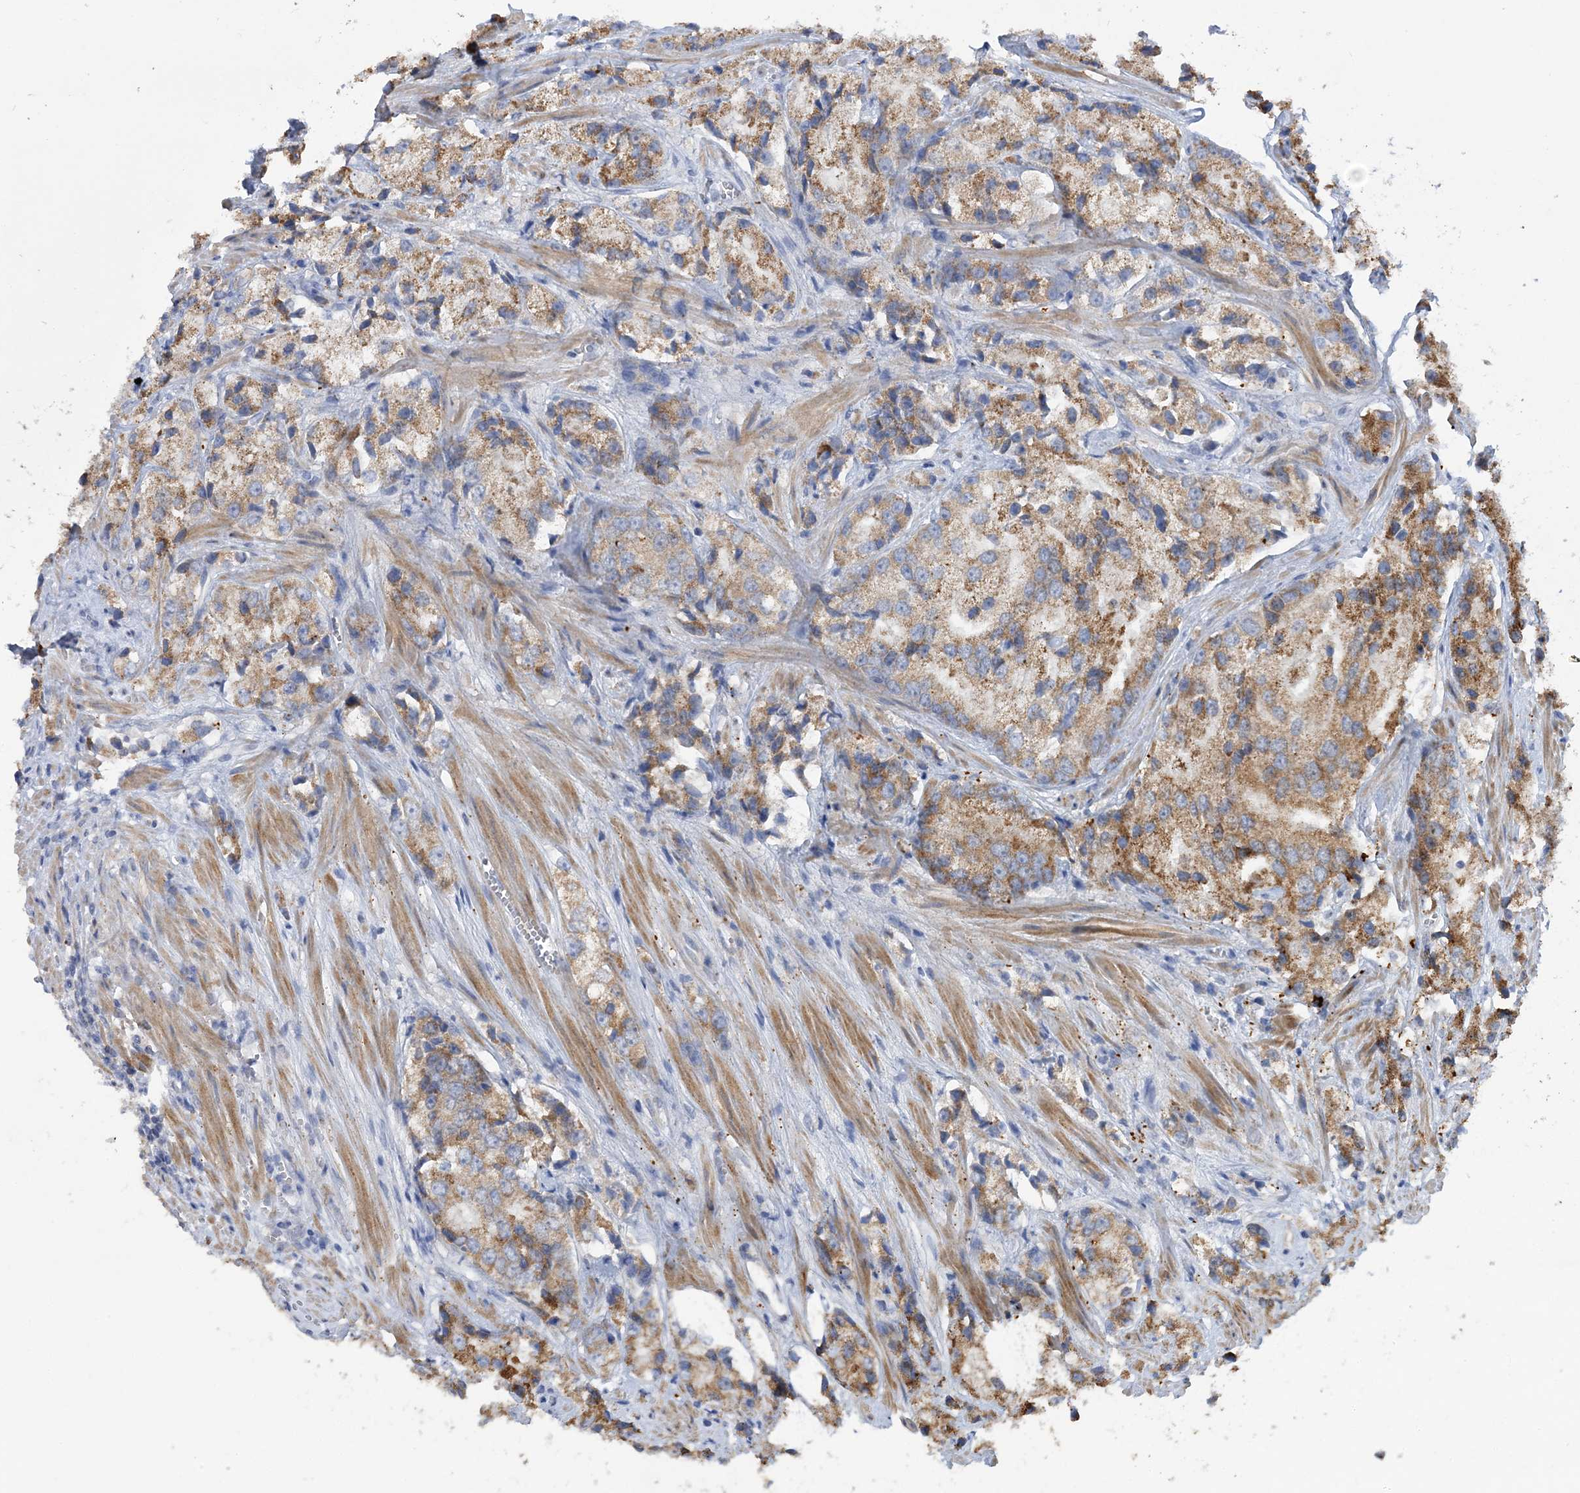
{"staining": {"intensity": "moderate", "quantity": ">75%", "location": "cytoplasmic/membranous"}, "tissue": "prostate cancer", "cell_type": "Tumor cells", "image_type": "cancer", "snomed": [{"axis": "morphology", "description": "Adenocarcinoma, High grade"}, {"axis": "topography", "description": "Prostate"}], "caption": "The image exhibits immunohistochemical staining of prostate cancer. There is moderate cytoplasmic/membranous positivity is seen in approximately >75% of tumor cells.", "gene": "MMADHC", "patient": {"sex": "male", "age": 66}}